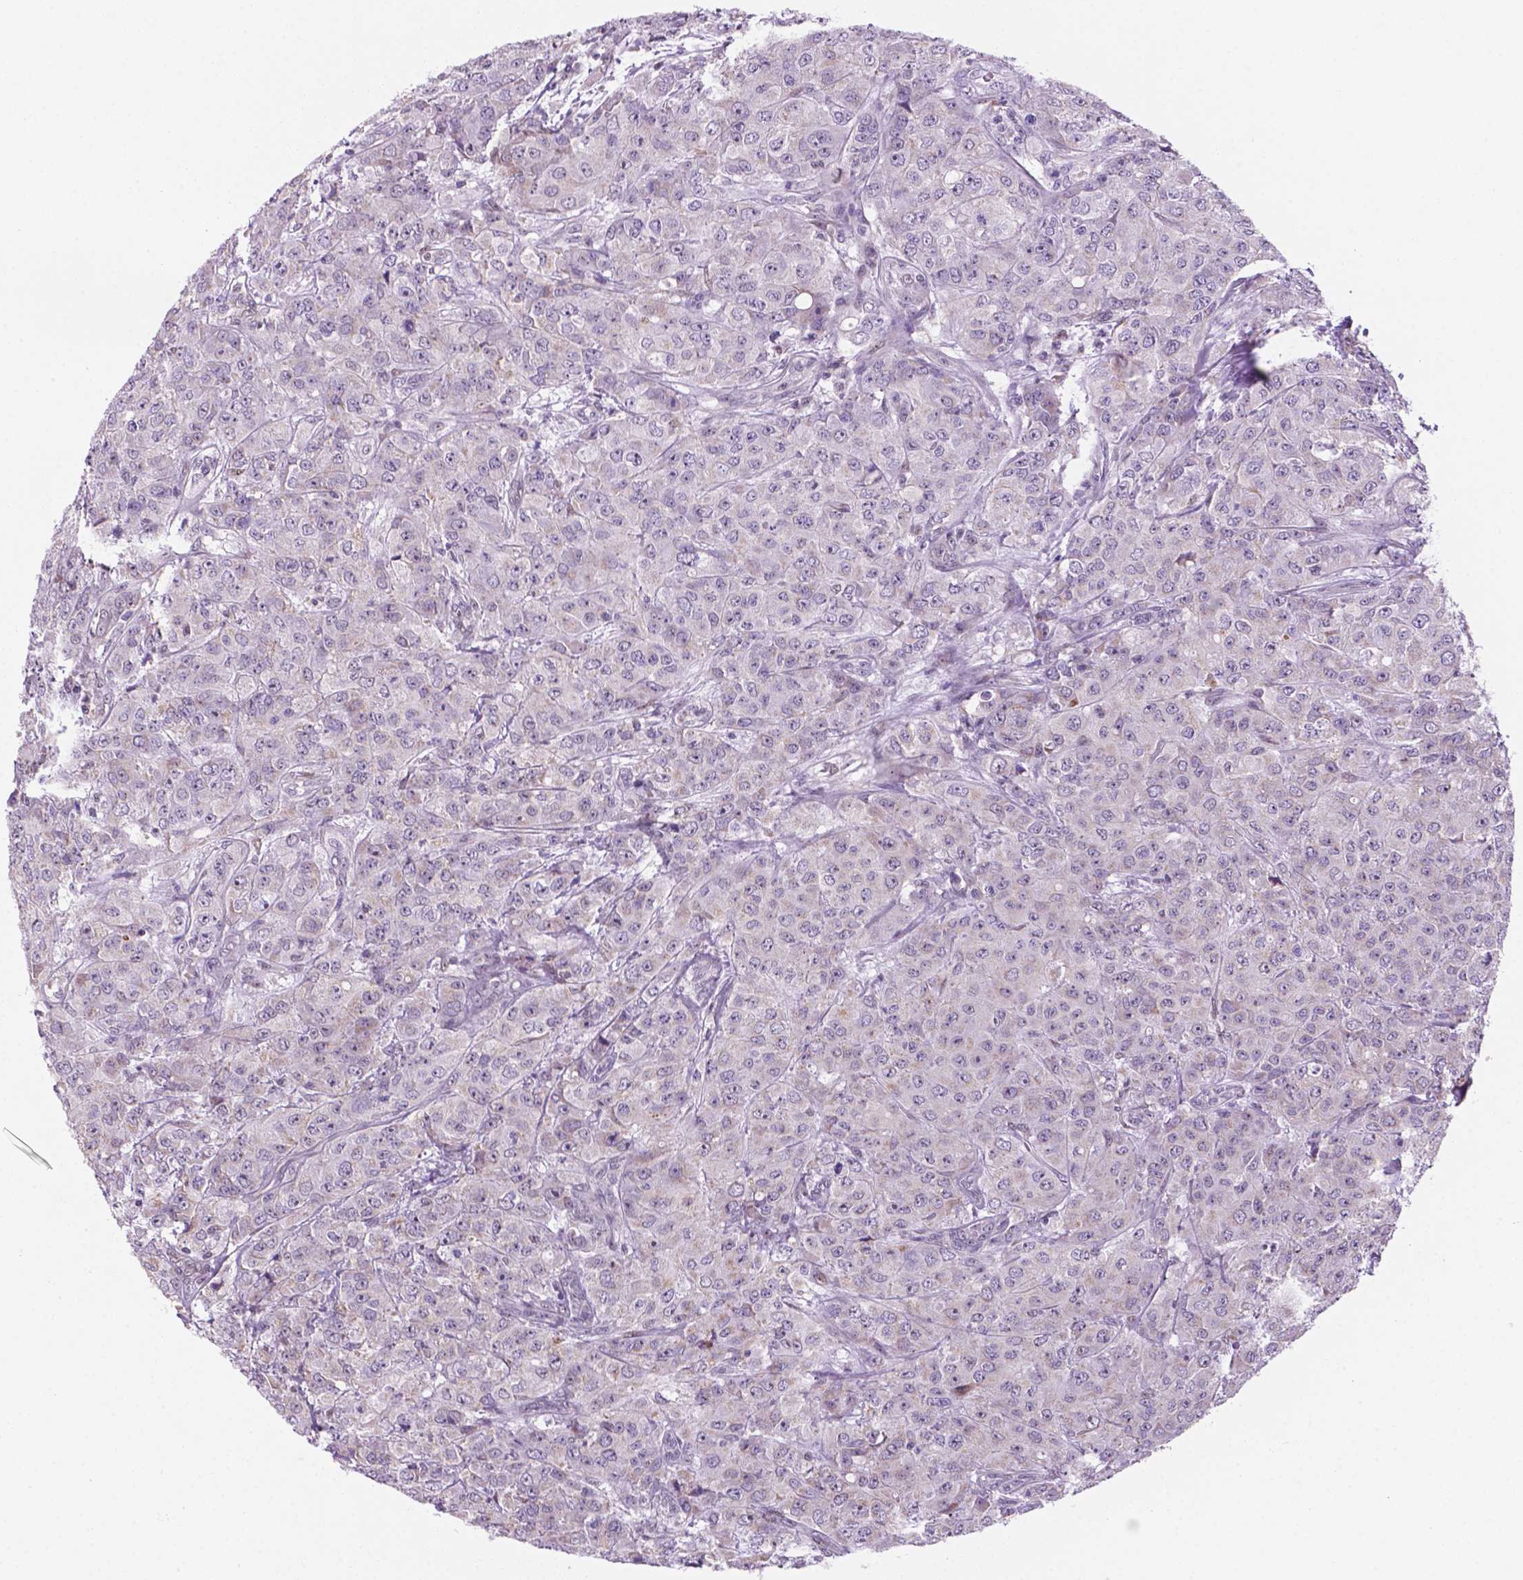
{"staining": {"intensity": "weak", "quantity": "<25%", "location": "nuclear"}, "tissue": "breast cancer", "cell_type": "Tumor cells", "image_type": "cancer", "snomed": [{"axis": "morphology", "description": "Normal tissue, NOS"}, {"axis": "morphology", "description": "Duct carcinoma"}, {"axis": "topography", "description": "Breast"}], "caption": "Tumor cells show no significant positivity in breast infiltrating ductal carcinoma.", "gene": "C18orf21", "patient": {"sex": "female", "age": 43}}